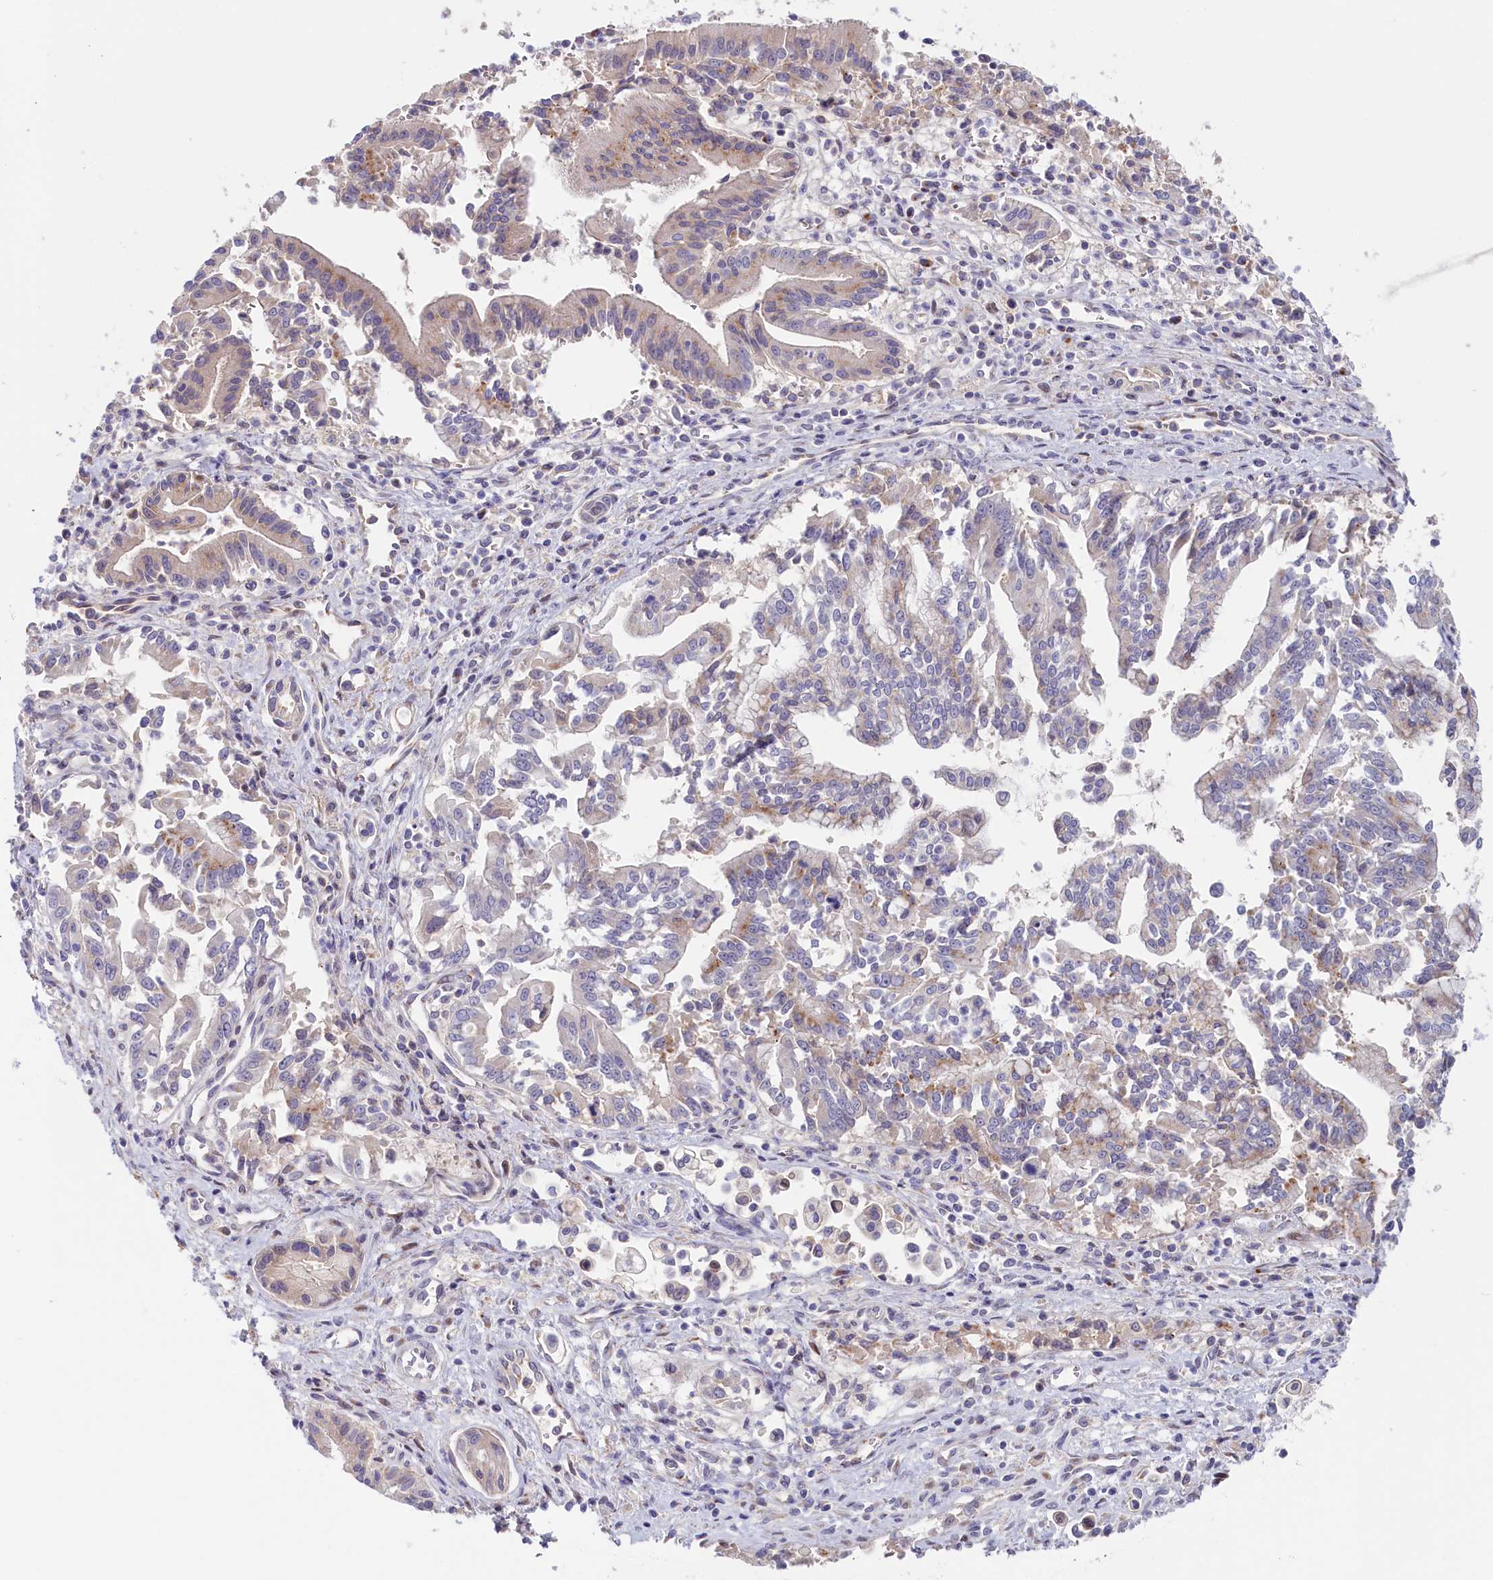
{"staining": {"intensity": "moderate", "quantity": "<25%", "location": "cytoplasmic/membranous"}, "tissue": "pancreatic cancer", "cell_type": "Tumor cells", "image_type": "cancer", "snomed": [{"axis": "morphology", "description": "Adenocarcinoma, NOS"}, {"axis": "topography", "description": "Pancreas"}], "caption": "This is an image of IHC staining of pancreatic adenocarcinoma, which shows moderate expression in the cytoplasmic/membranous of tumor cells.", "gene": "CHST12", "patient": {"sex": "male", "age": 78}}